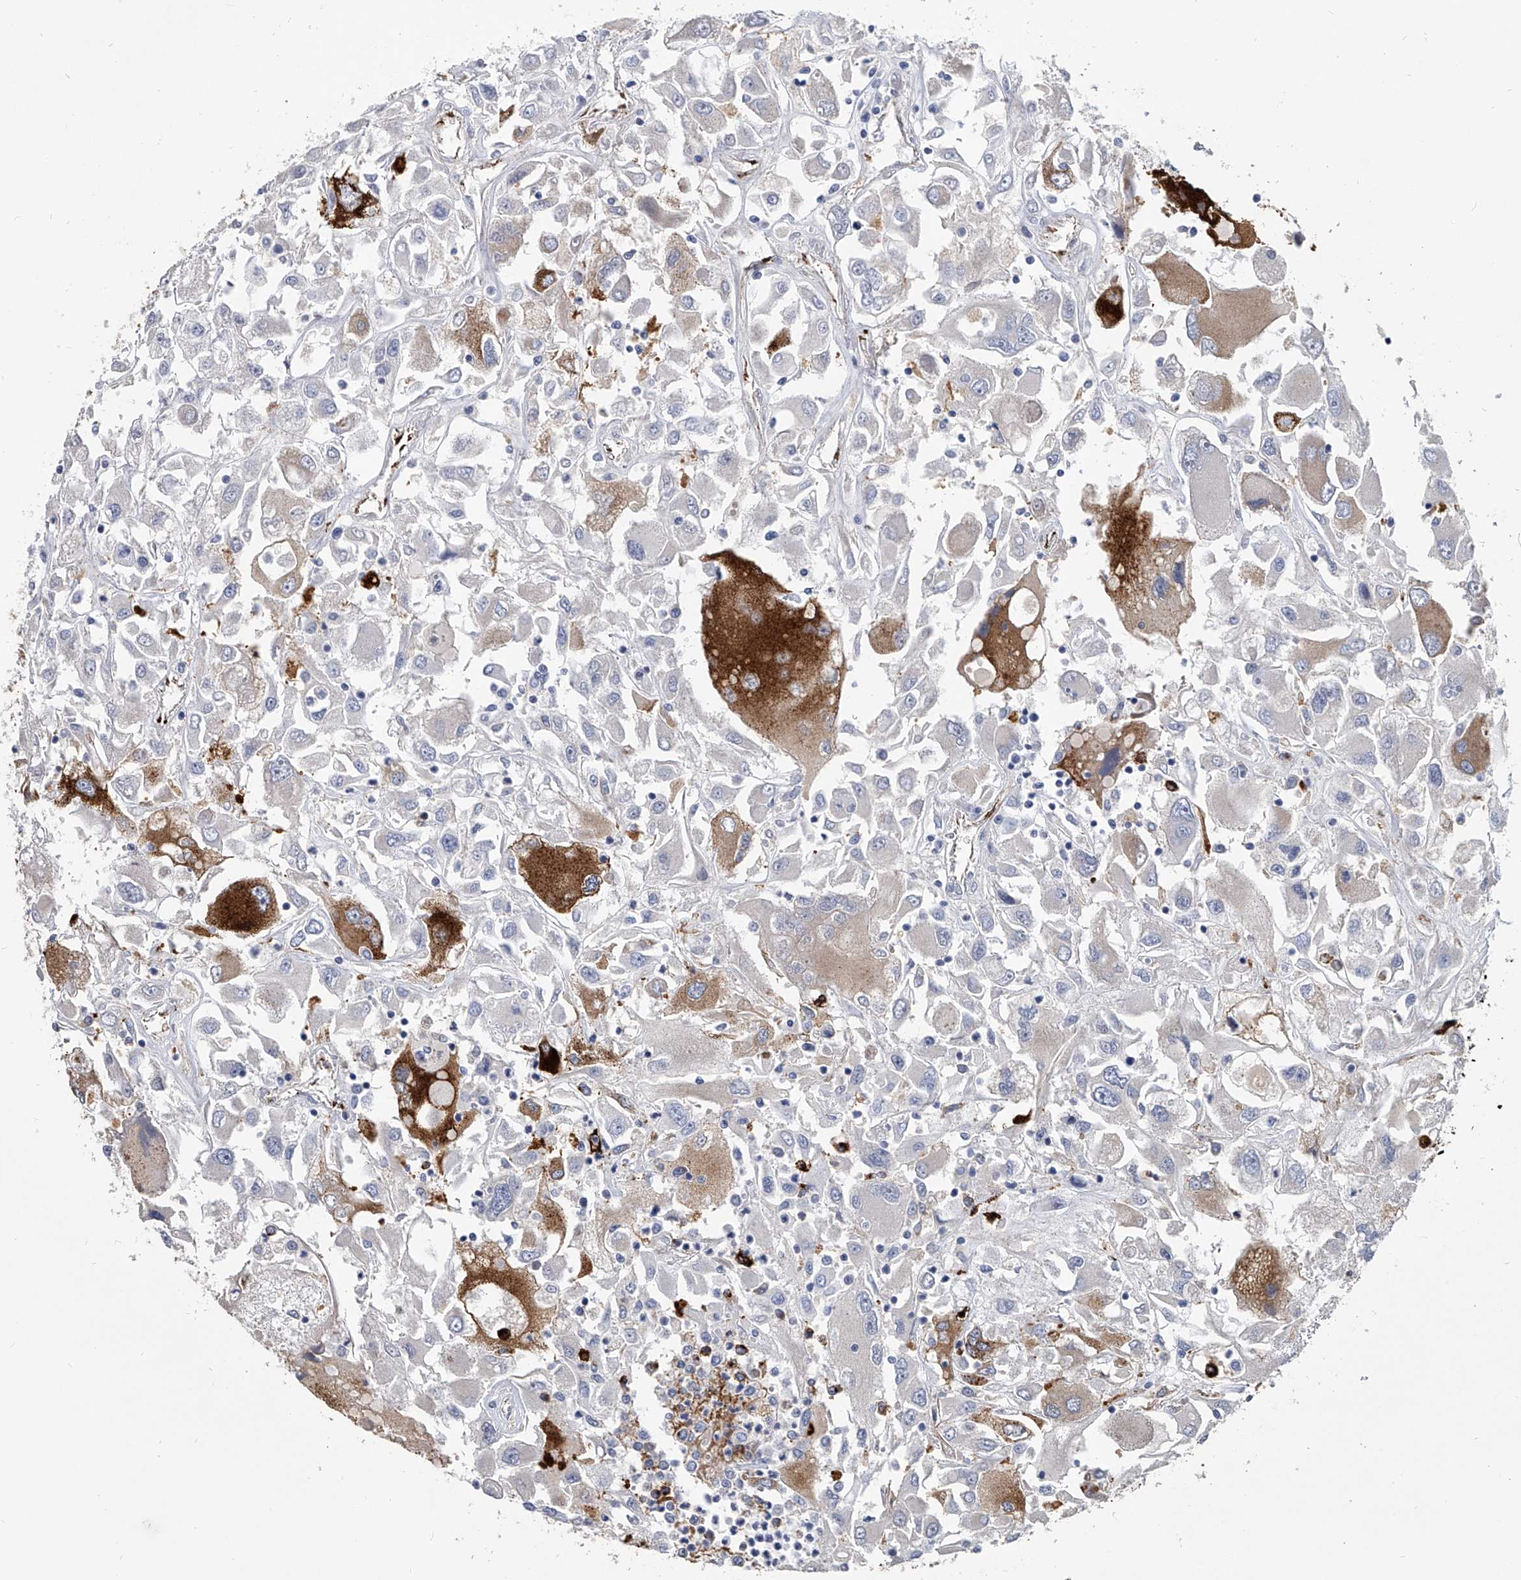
{"staining": {"intensity": "strong", "quantity": "<25%", "location": "cytoplasmic/membranous"}, "tissue": "renal cancer", "cell_type": "Tumor cells", "image_type": "cancer", "snomed": [{"axis": "morphology", "description": "Adenocarcinoma, NOS"}, {"axis": "topography", "description": "Kidney"}], "caption": "Adenocarcinoma (renal) stained with DAB immunohistochemistry reveals medium levels of strong cytoplasmic/membranous expression in about <25% of tumor cells.", "gene": "SPP1", "patient": {"sex": "female", "age": 52}}